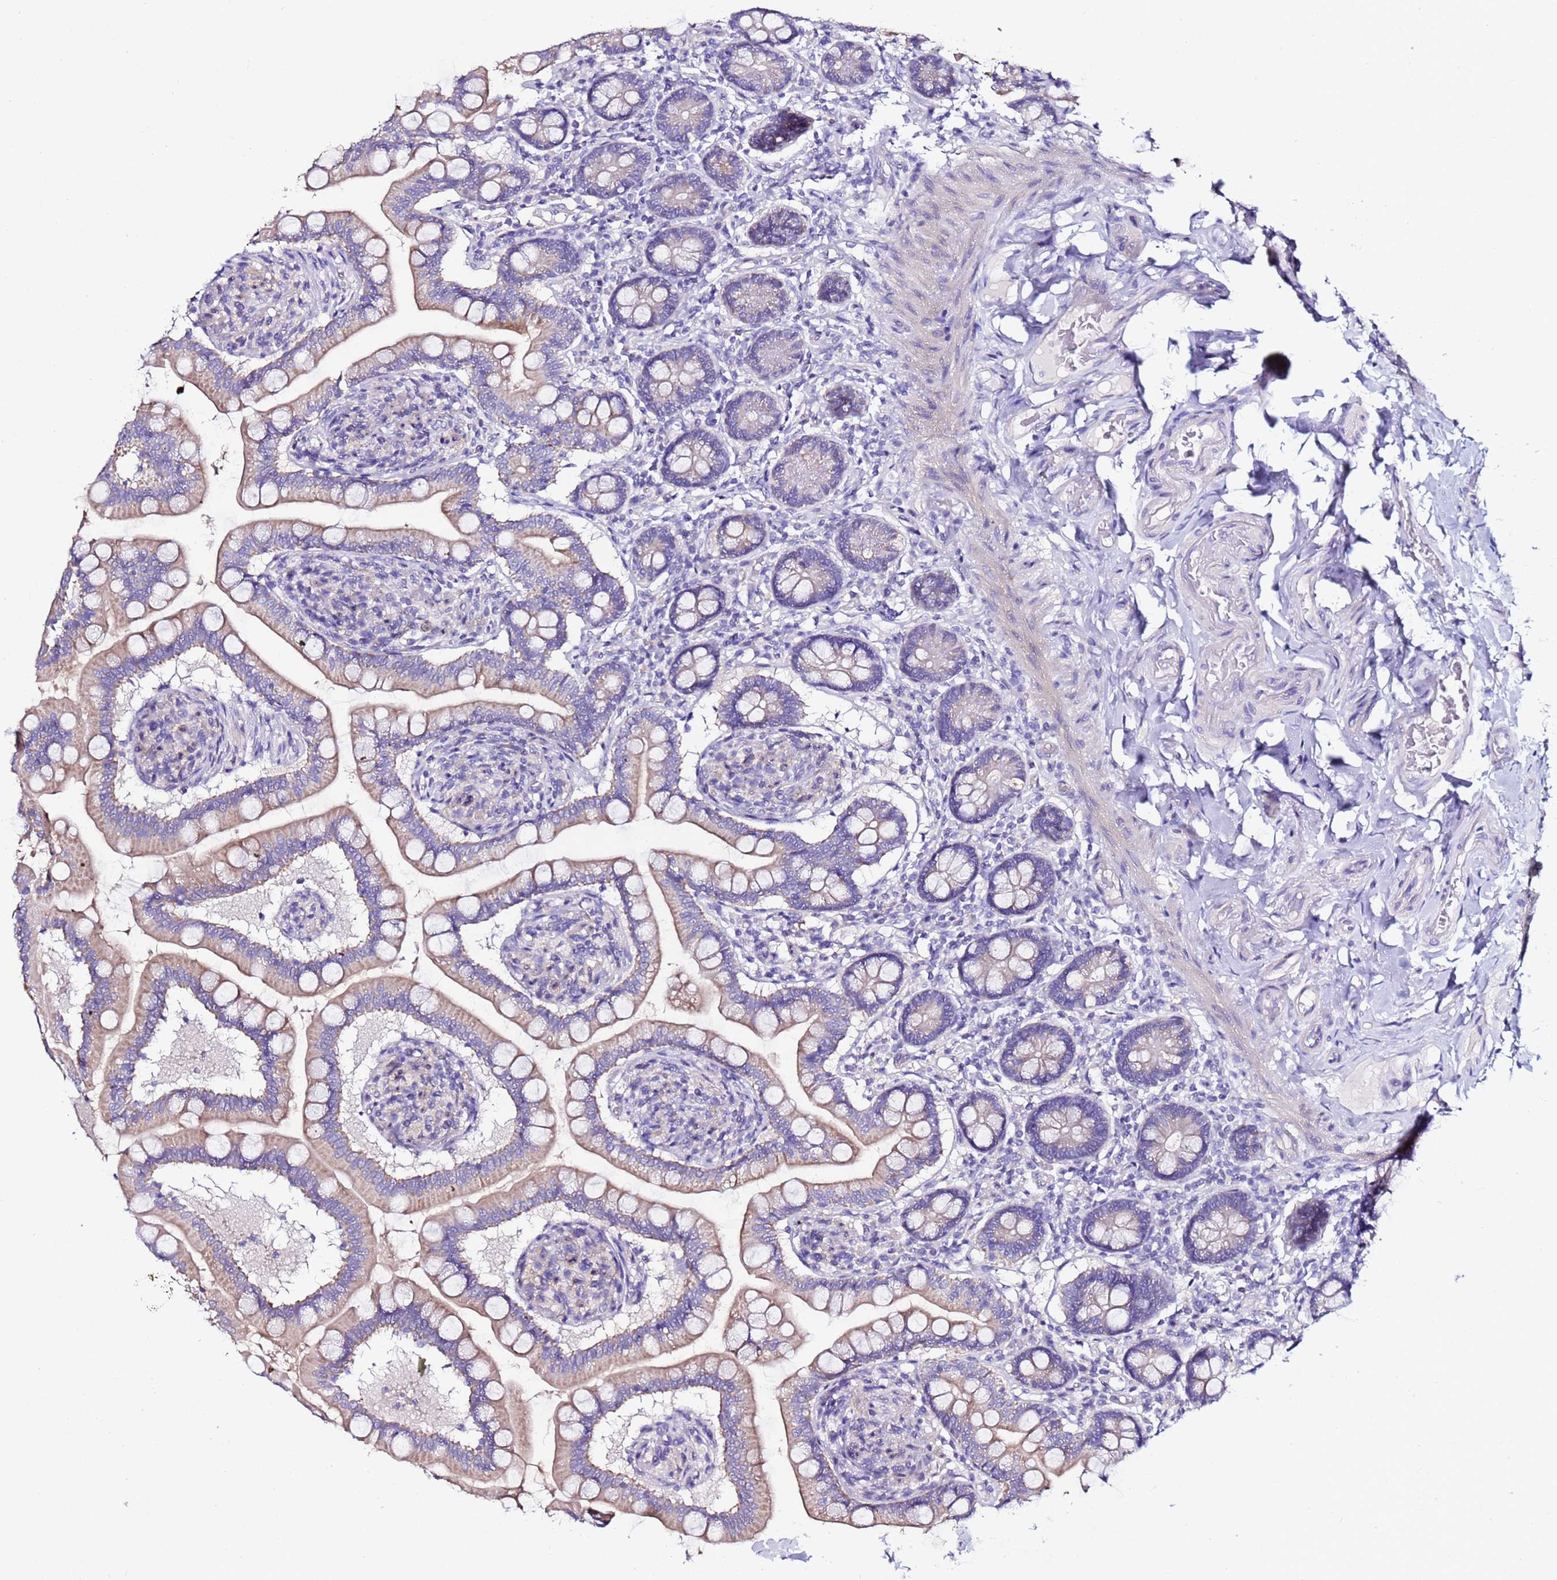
{"staining": {"intensity": "weak", "quantity": ">75%", "location": "cytoplasmic/membranous"}, "tissue": "small intestine", "cell_type": "Glandular cells", "image_type": "normal", "snomed": [{"axis": "morphology", "description": "Normal tissue, NOS"}, {"axis": "topography", "description": "Small intestine"}], "caption": "Weak cytoplasmic/membranous staining for a protein is identified in about >75% of glandular cells of unremarkable small intestine using immunohistochemistry.", "gene": "MYBPC3", "patient": {"sex": "female", "age": 64}}